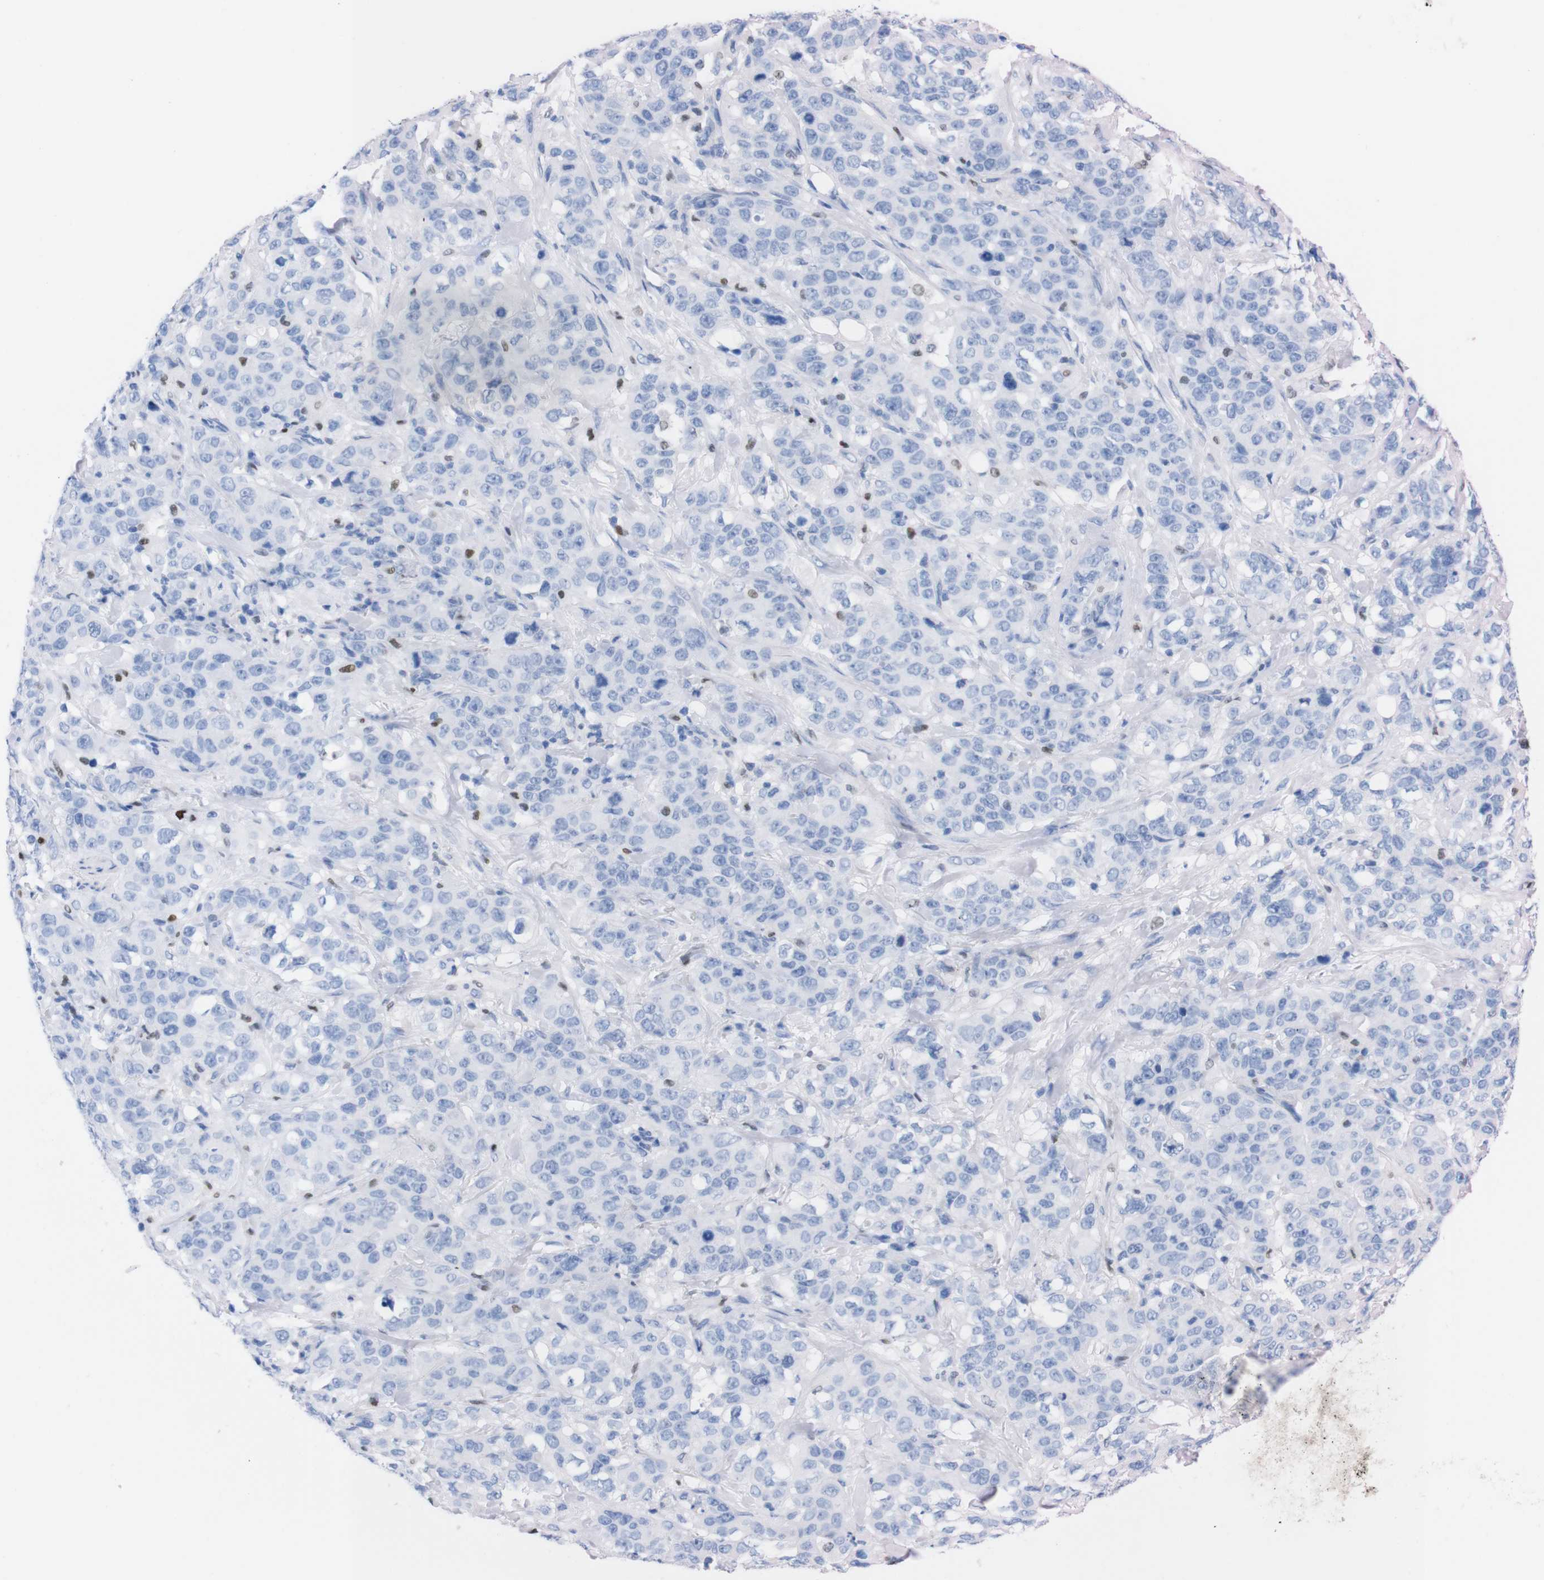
{"staining": {"intensity": "negative", "quantity": "none", "location": "none"}, "tissue": "stomach cancer", "cell_type": "Tumor cells", "image_type": "cancer", "snomed": [{"axis": "morphology", "description": "Adenocarcinoma, NOS"}, {"axis": "topography", "description": "Stomach"}], "caption": "Human stomach cancer (adenocarcinoma) stained for a protein using IHC exhibits no expression in tumor cells.", "gene": "P2RY12", "patient": {"sex": "male", "age": 48}}